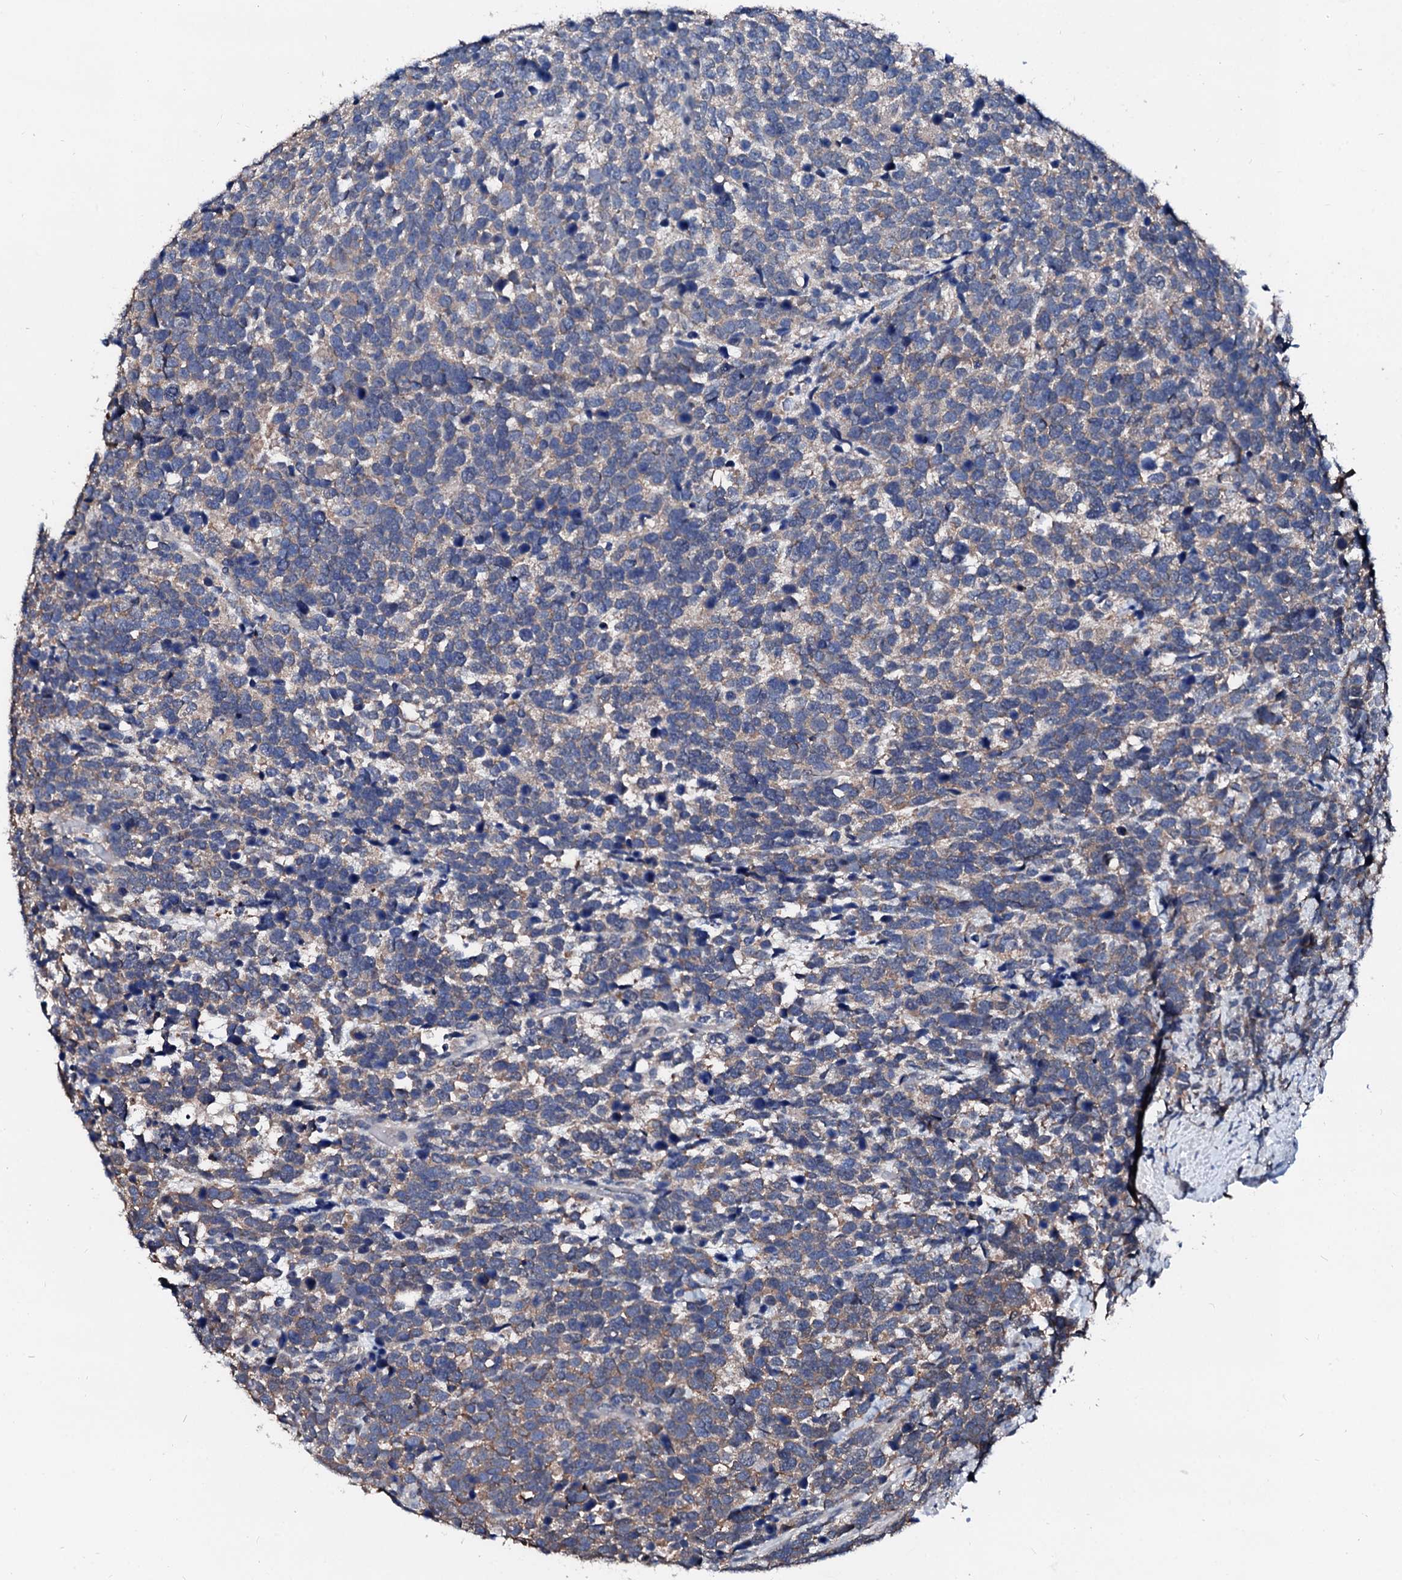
{"staining": {"intensity": "weak", "quantity": "<25%", "location": "cytoplasmic/membranous"}, "tissue": "urothelial cancer", "cell_type": "Tumor cells", "image_type": "cancer", "snomed": [{"axis": "morphology", "description": "Urothelial carcinoma, High grade"}, {"axis": "topography", "description": "Urinary bladder"}], "caption": "Urothelial carcinoma (high-grade) stained for a protein using immunohistochemistry (IHC) demonstrates no staining tumor cells.", "gene": "CSN2", "patient": {"sex": "female", "age": 82}}